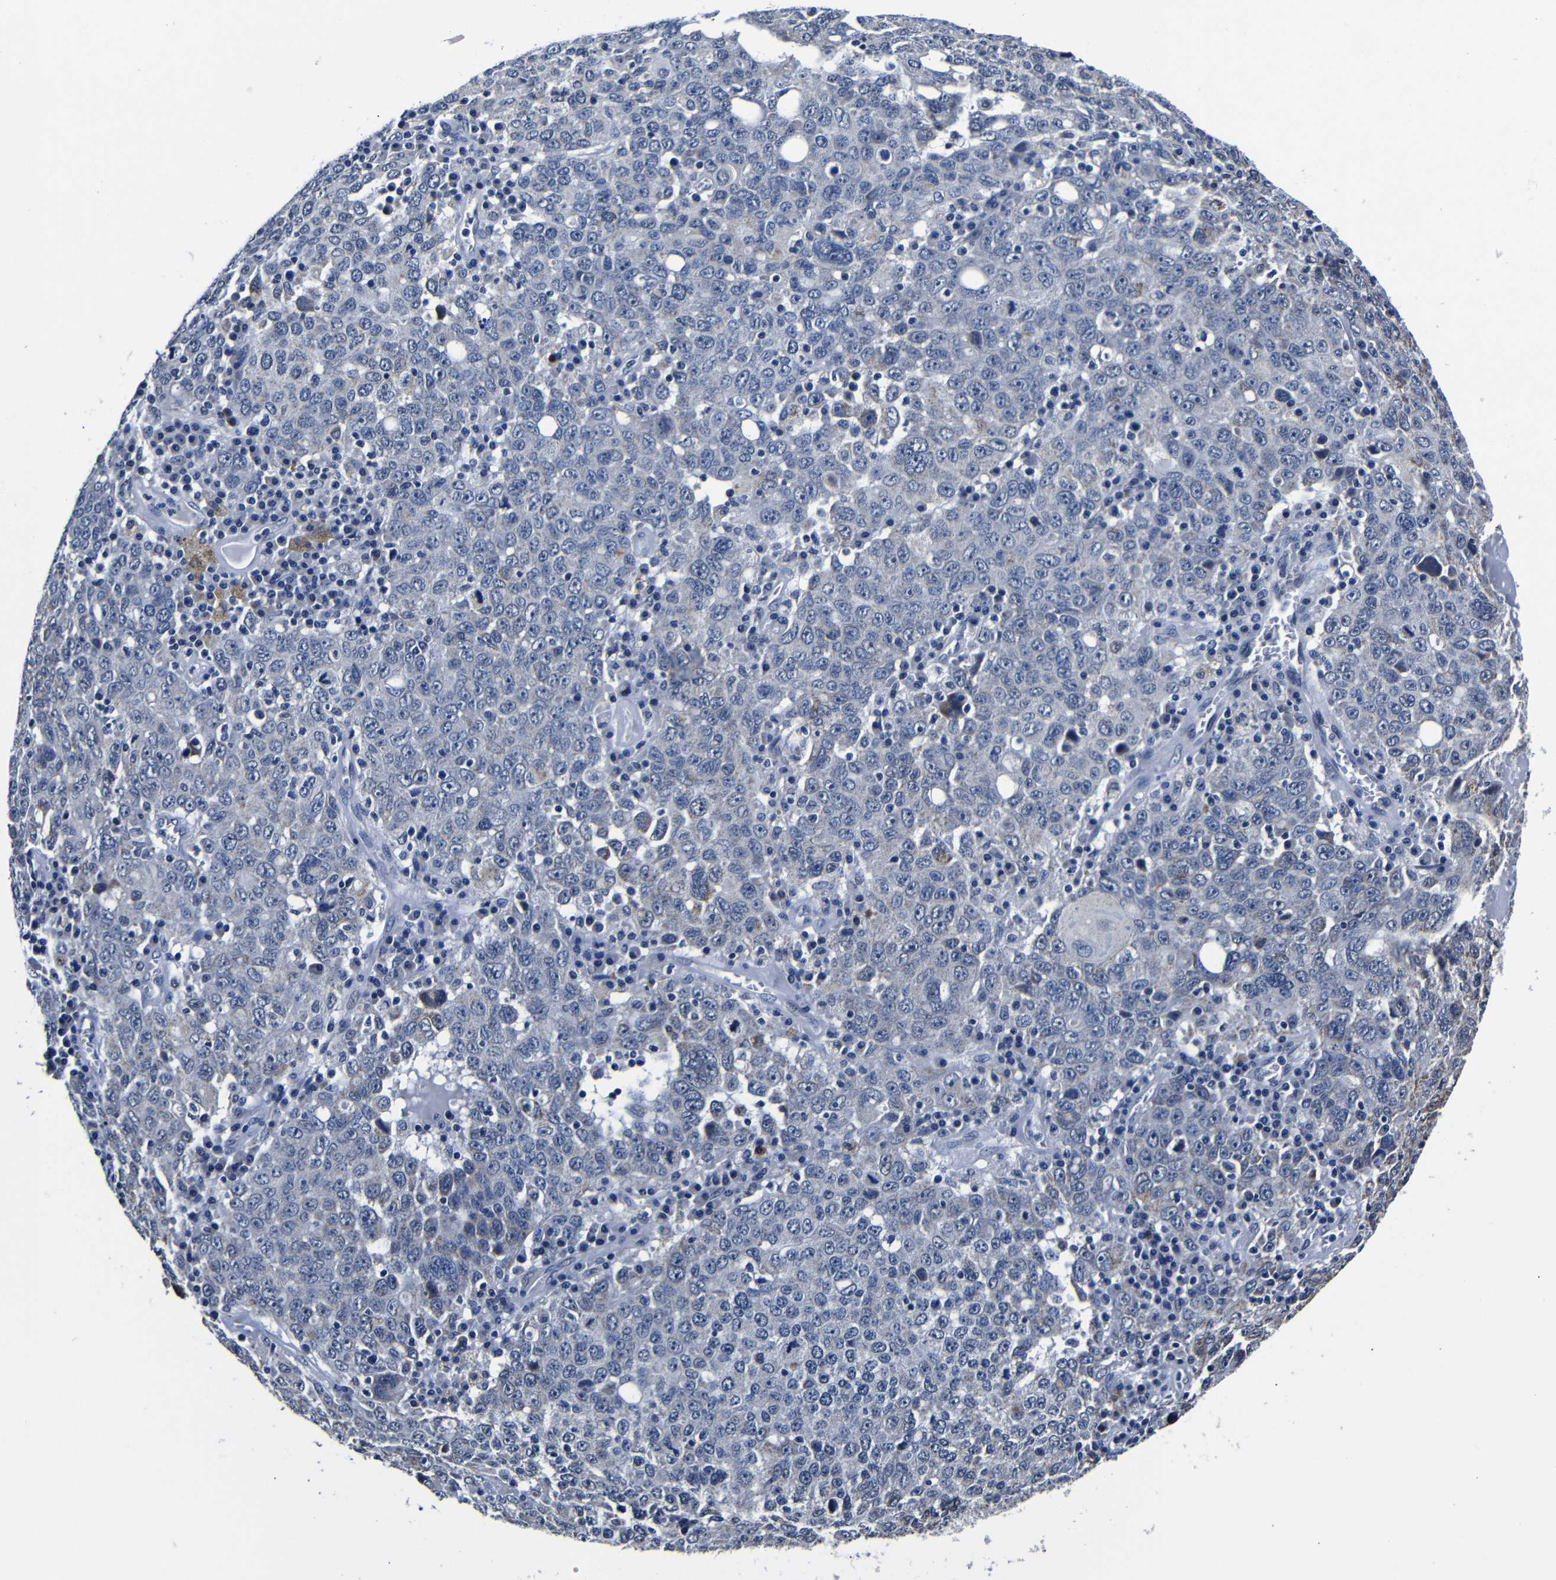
{"staining": {"intensity": "weak", "quantity": "<25%", "location": "cytoplasmic/membranous"}, "tissue": "ovarian cancer", "cell_type": "Tumor cells", "image_type": "cancer", "snomed": [{"axis": "morphology", "description": "Carcinoma, endometroid"}, {"axis": "topography", "description": "Ovary"}], "caption": "A histopathology image of endometroid carcinoma (ovarian) stained for a protein demonstrates no brown staining in tumor cells. (Brightfield microscopy of DAB immunohistochemistry at high magnification).", "gene": "DEPP1", "patient": {"sex": "female", "age": 62}}